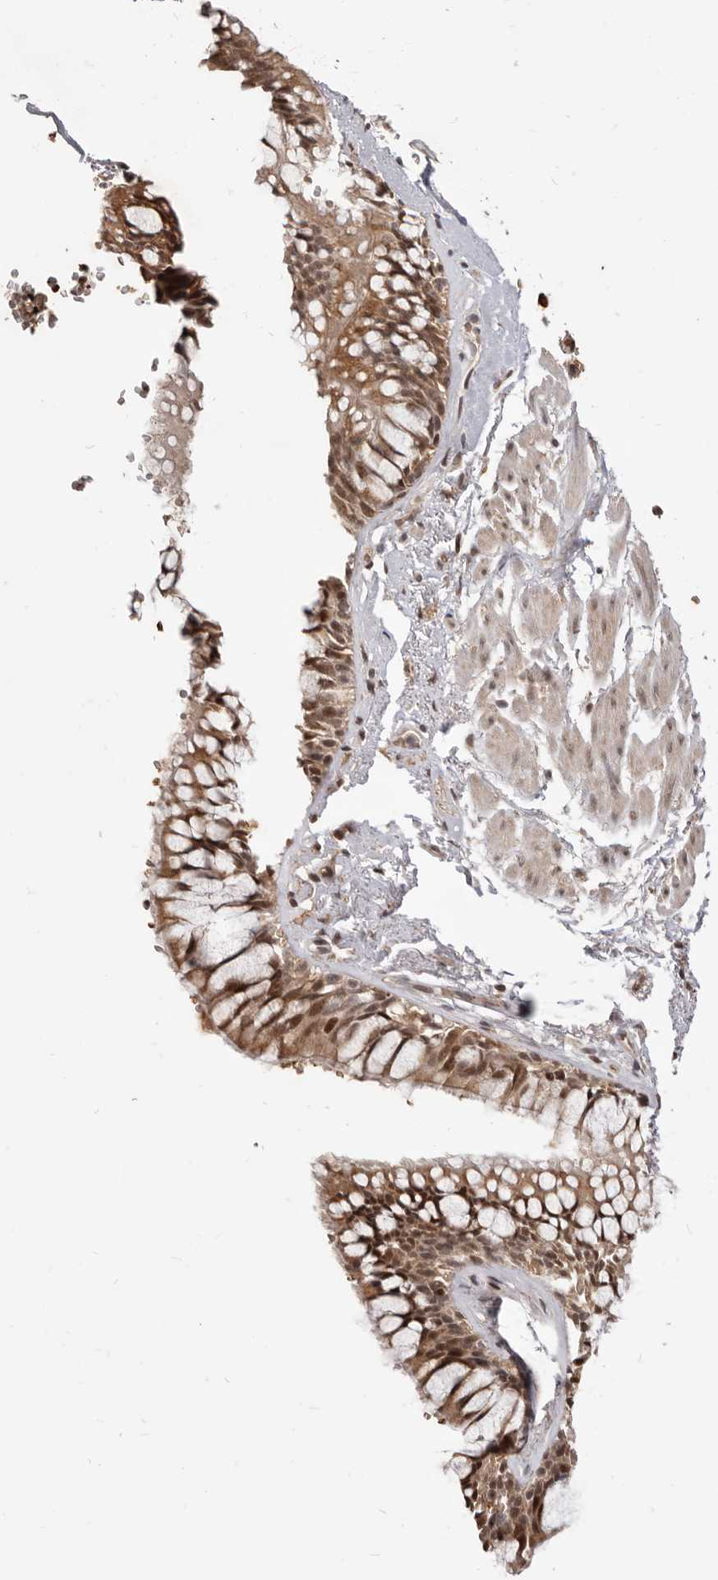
{"staining": {"intensity": "moderate", "quantity": ">75%", "location": "cytoplasmic/membranous,nuclear"}, "tissue": "bronchus", "cell_type": "Respiratory epithelial cells", "image_type": "normal", "snomed": [{"axis": "morphology", "description": "Normal tissue, NOS"}, {"axis": "topography", "description": "Cartilage tissue"}, {"axis": "topography", "description": "Bronchus"}], "caption": "High-power microscopy captured an IHC histopathology image of normal bronchus, revealing moderate cytoplasmic/membranous,nuclear positivity in approximately >75% of respiratory epithelial cells.", "gene": "NCOA3", "patient": {"sex": "female", "age": 73}}